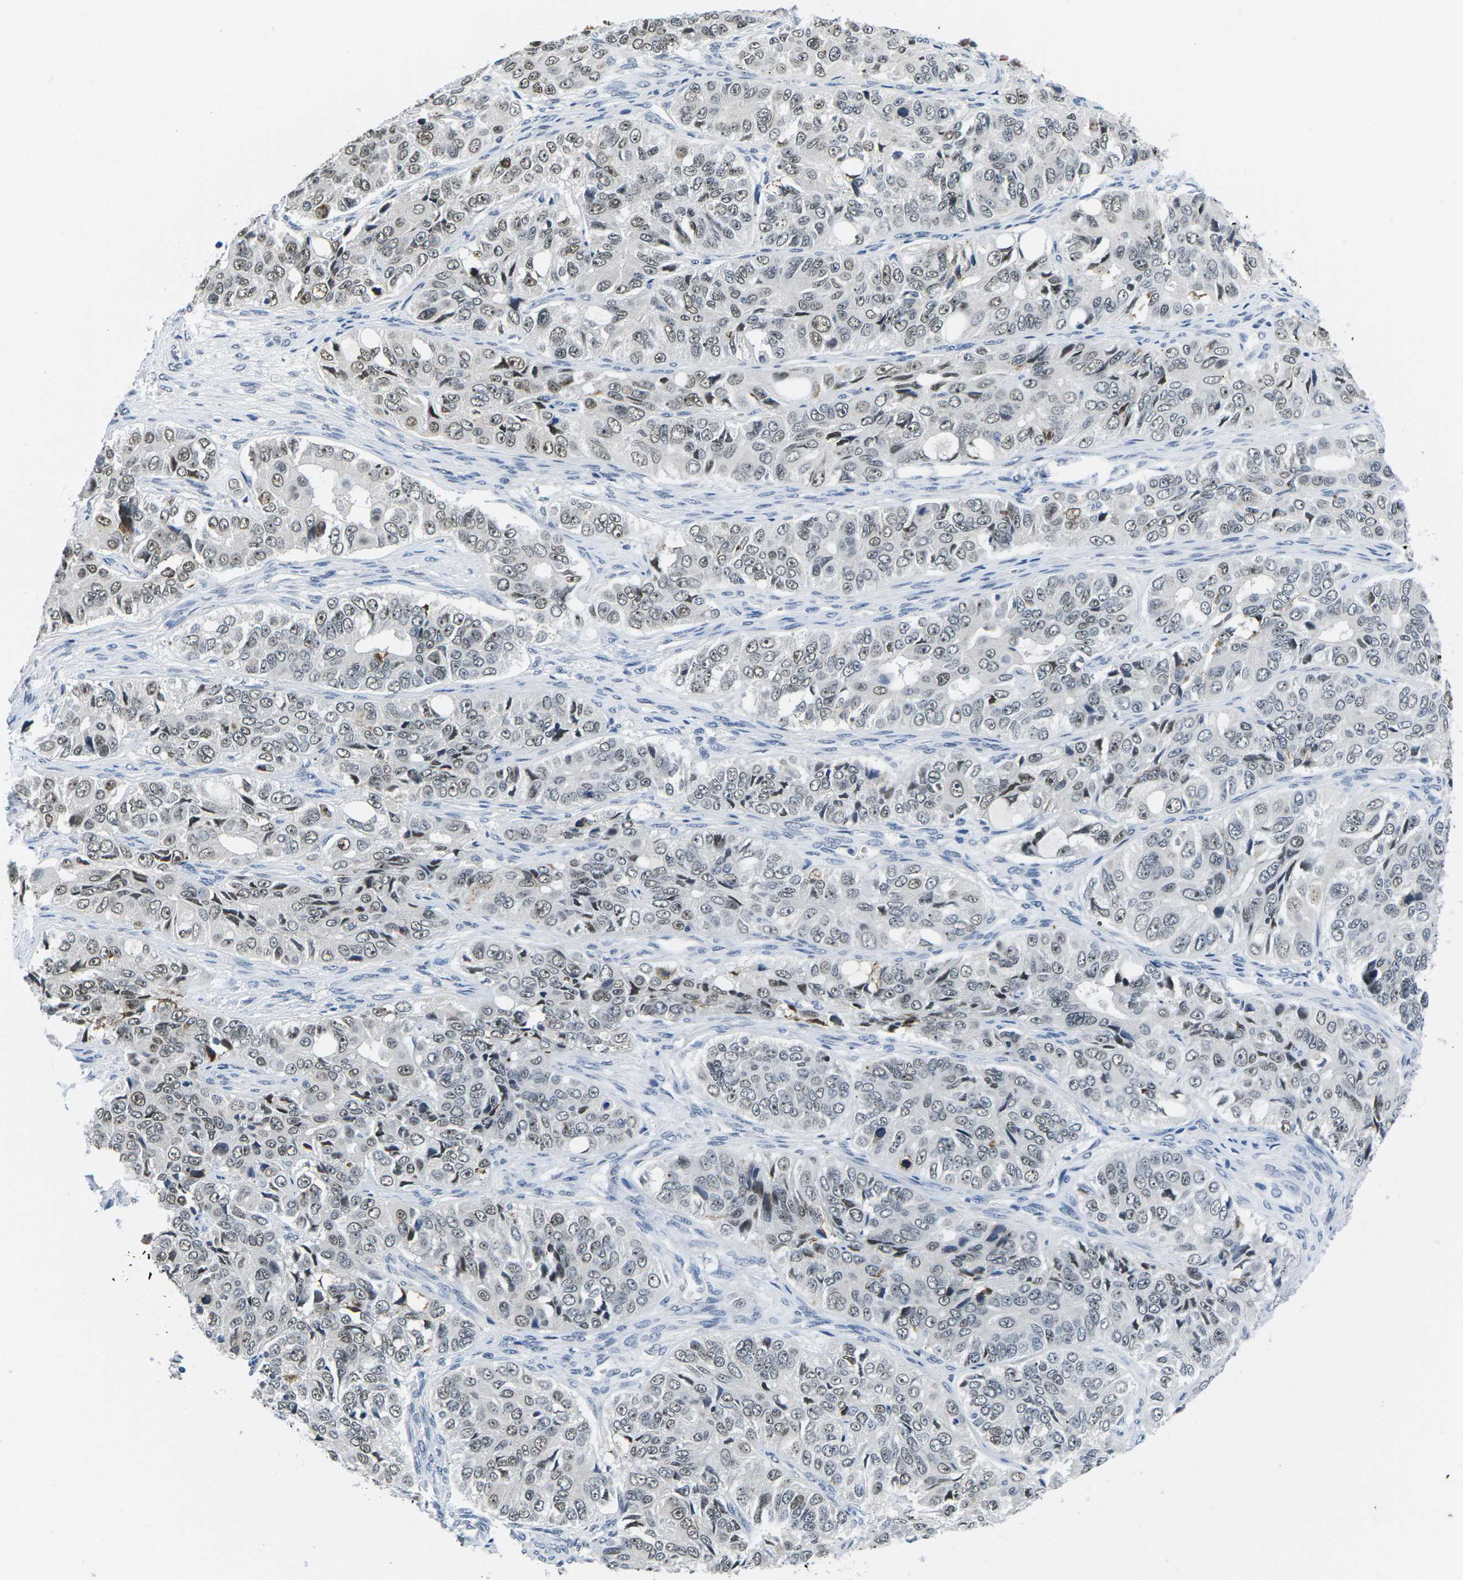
{"staining": {"intensity": "weak", "quantity": ">75%", "location": "nuclear"}, "tissue": "ovarian cancer", "cell_type": "Tumor cells", "image_type": "cancer", "snomed": [{"axis": "morphology", "description": "Carcinoma, endometroid"}, {"axis": "topography", "description": "Ovary"}], "caption": "The photomicrograph reveals a brown stain indicating the presence of a protein in the nuclear of tumor cells in ovarian cancer. (DAB IHC with brightfield microscopy, high magnification).", "gene": "NSRP1", "patient": {"sex": "female", "age": 51}}